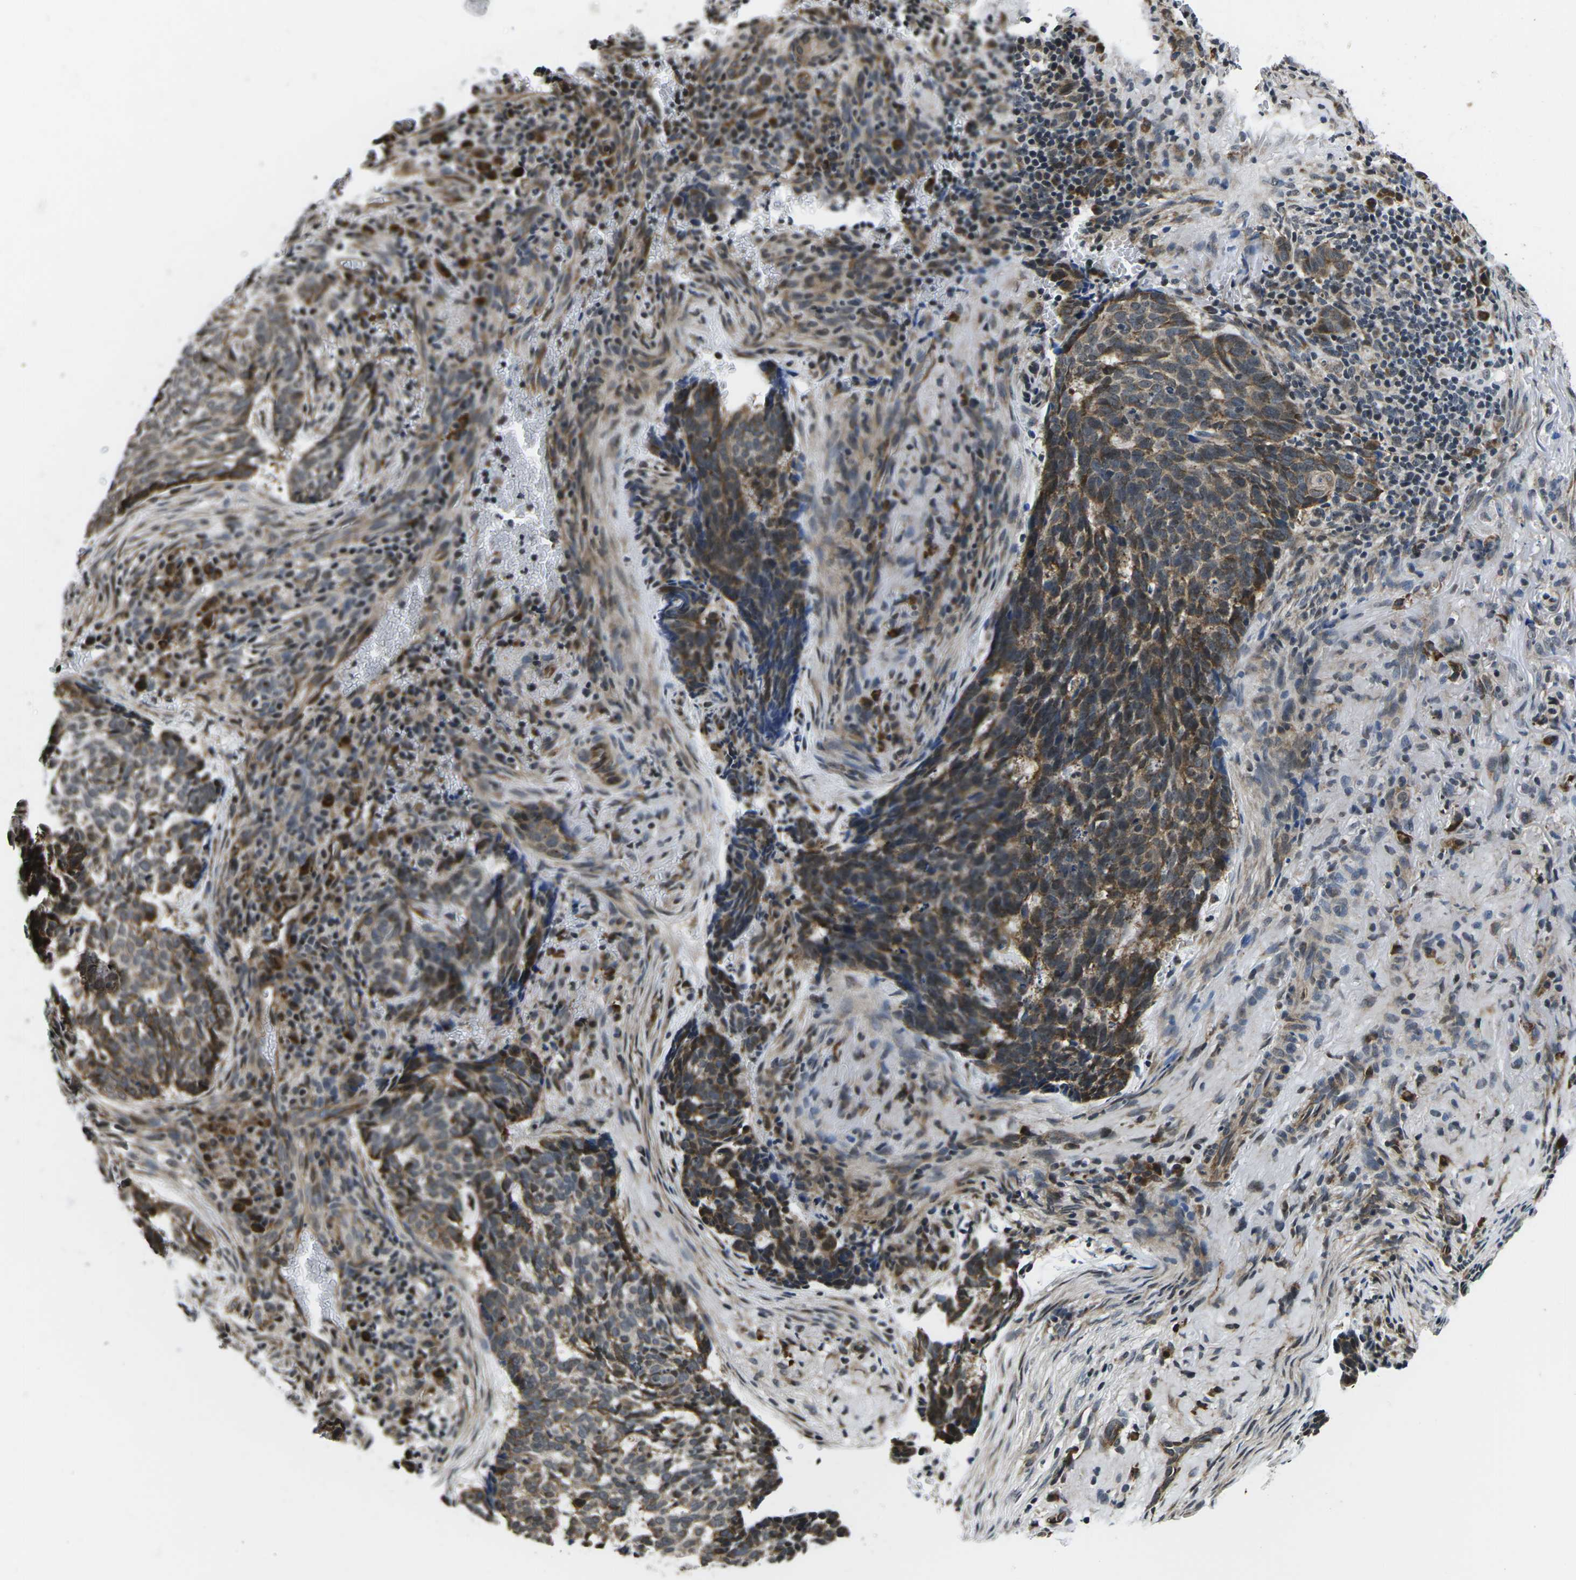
{"staining": {"intensity": "moderate", "quantity": "25%-75%", "location": "cytoplasmic/membranous"}, "tissue": "skin cancer", "cell_type": "Tumor cells", "image_type": "cancer", "snomed": [{"axis": "morphology", "description": "Basal cell carcinoma"}, {"axis": "topography", "description": "Skin"}], "caption": "Immunohistochemical staining of skin basal cell carcinoma demonstrates medium levels of moderate cytoplasmic/membranous protein staining in about 25%-75% of tumor cells. (Stains: DAB (3,3'-diaminobenzidine) in brown, nuclei in blue, Microscopy: brightfield microscopy at high magnification).", "gene": "CCNE1", "patient": {"sex": "male", "age": 85}}